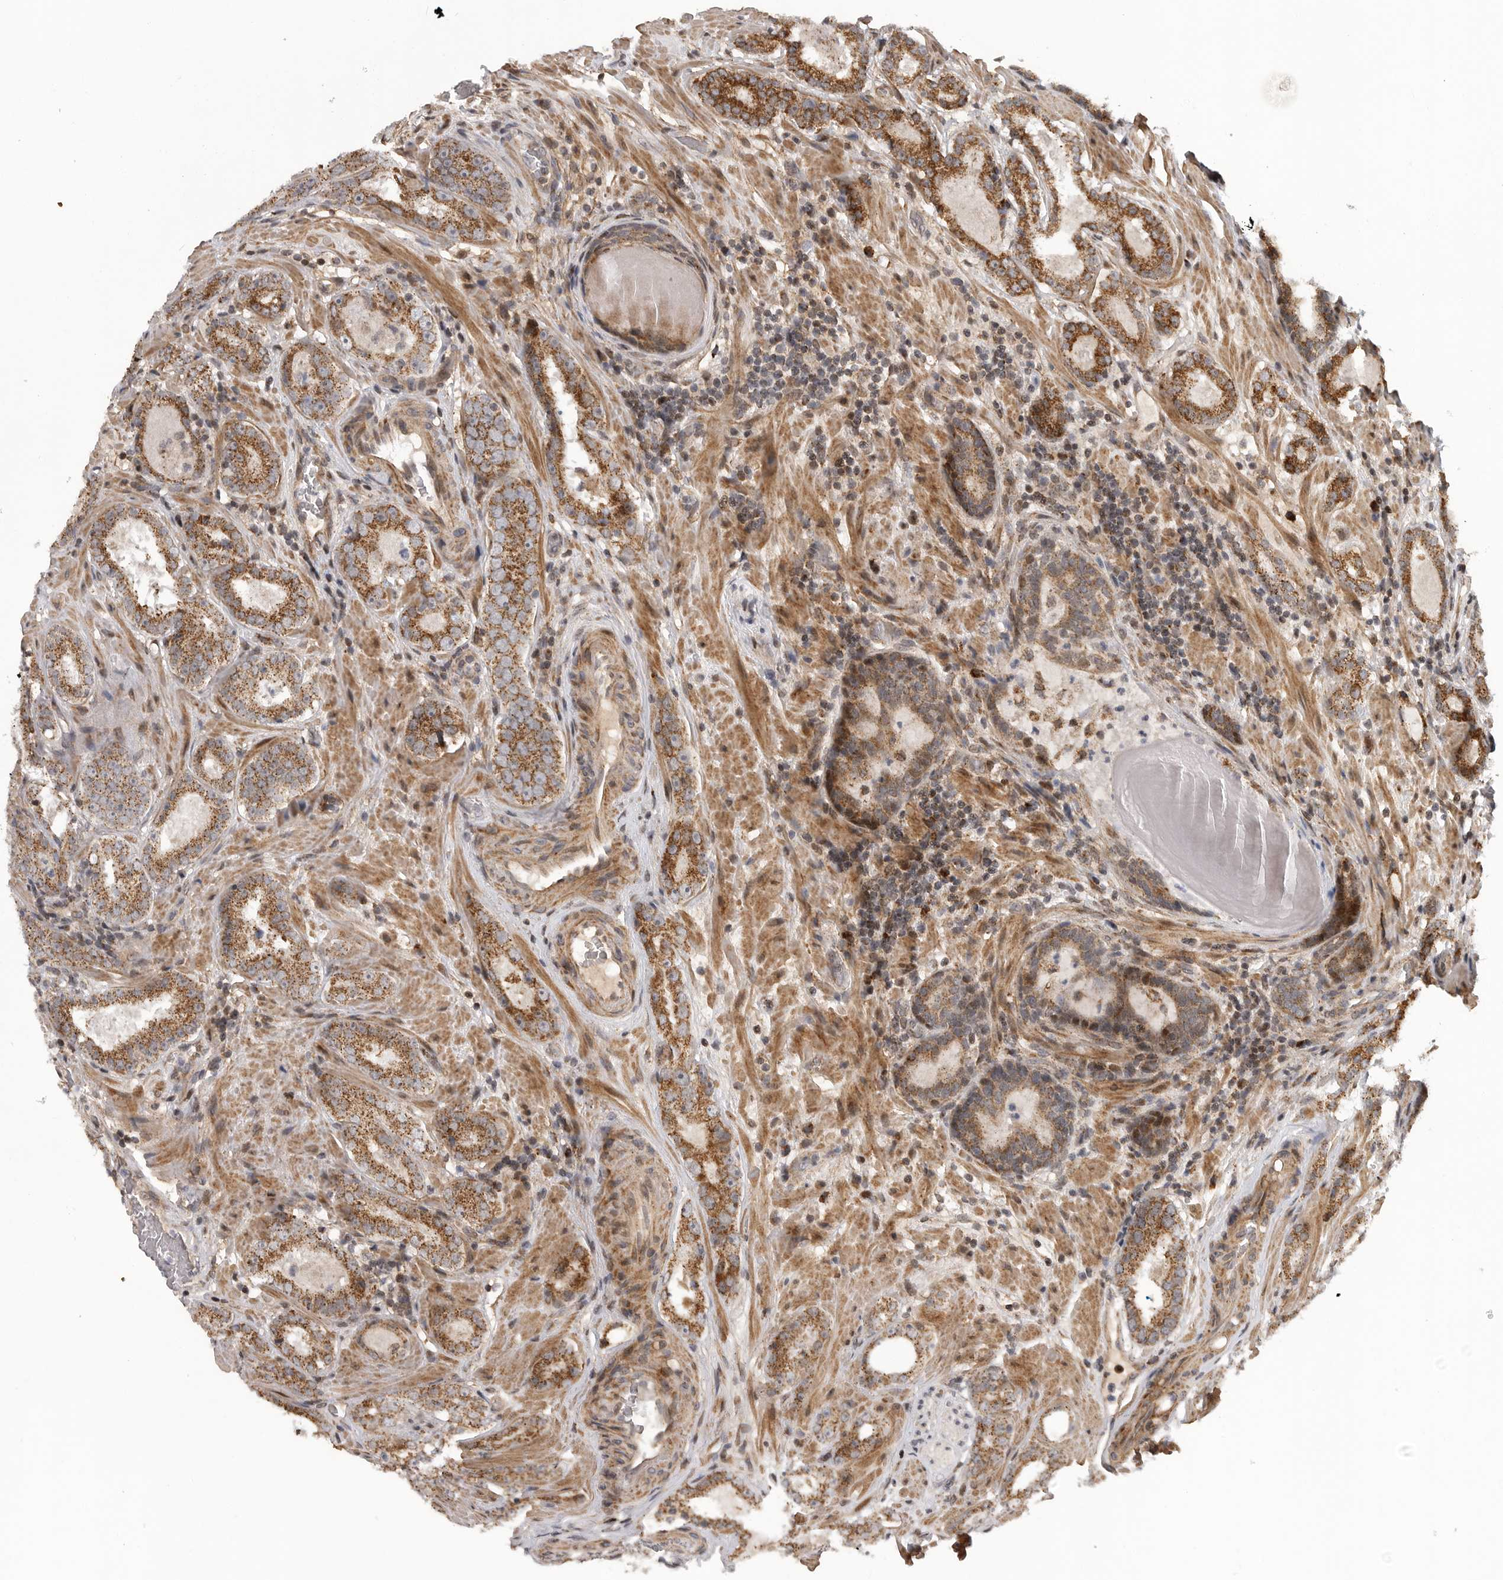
{"staining": {"intensity": "moderate", "quantity": ">75%", "location": "cytoplasmic/membranous"}, "tissue": "prostate cancer", "cell_type": "Tumor cells", "image_type": "cancer", "snomed": [{"axis": "morphology", "description": "Adenocarcinoma, Low grade"}, {"axis": "topography", "description": "Prostate"}], "caption": "Protein staining of prostate cancer (low-grade adenocarcinoma) tissue shows moderate cytoplasmic/membranous positivity in approximately >75% of tumor cells.", "gene": "TMPRSS11F", "patient": {"sex": "male", "age": 69}}